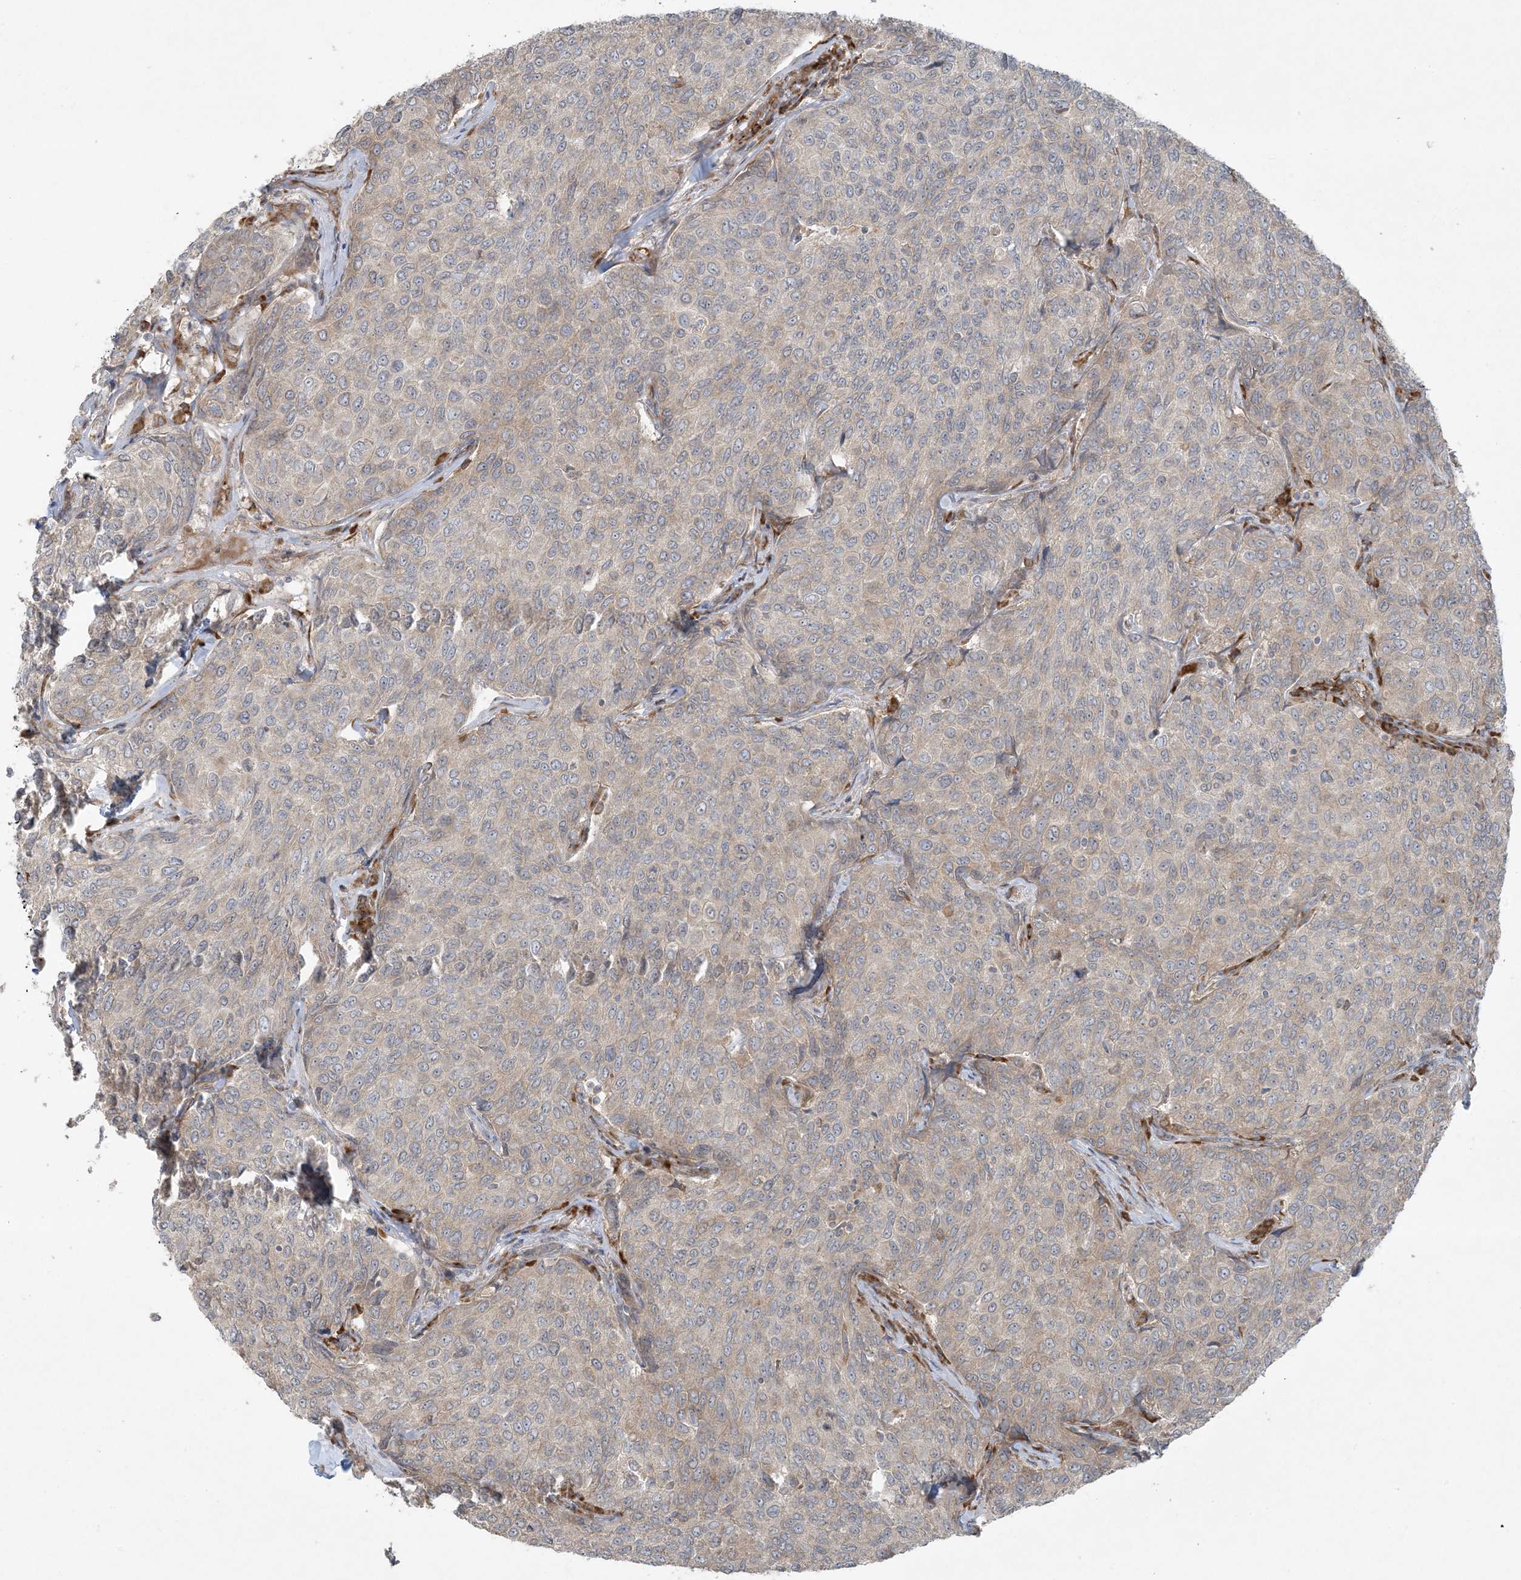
{"staining": {"intensity": "weak", "quantity": "<25%", "location": "cytoplasmic/membranous"}, "tissue": "breast cancer", "cell_type": "Tumor cells", "image_type": "cancer", "snomed": [{"axis": "morphology", "description": "Duct carcinoma"}, {"axis": "topography", "description": "Breast"}], "caption": "Tumor cells show no significant protein staining in breast cancer (infiltrating ductal carcinoma).", "gene": "ZNF263", "patient": {"sex": "female", "age": 55}}